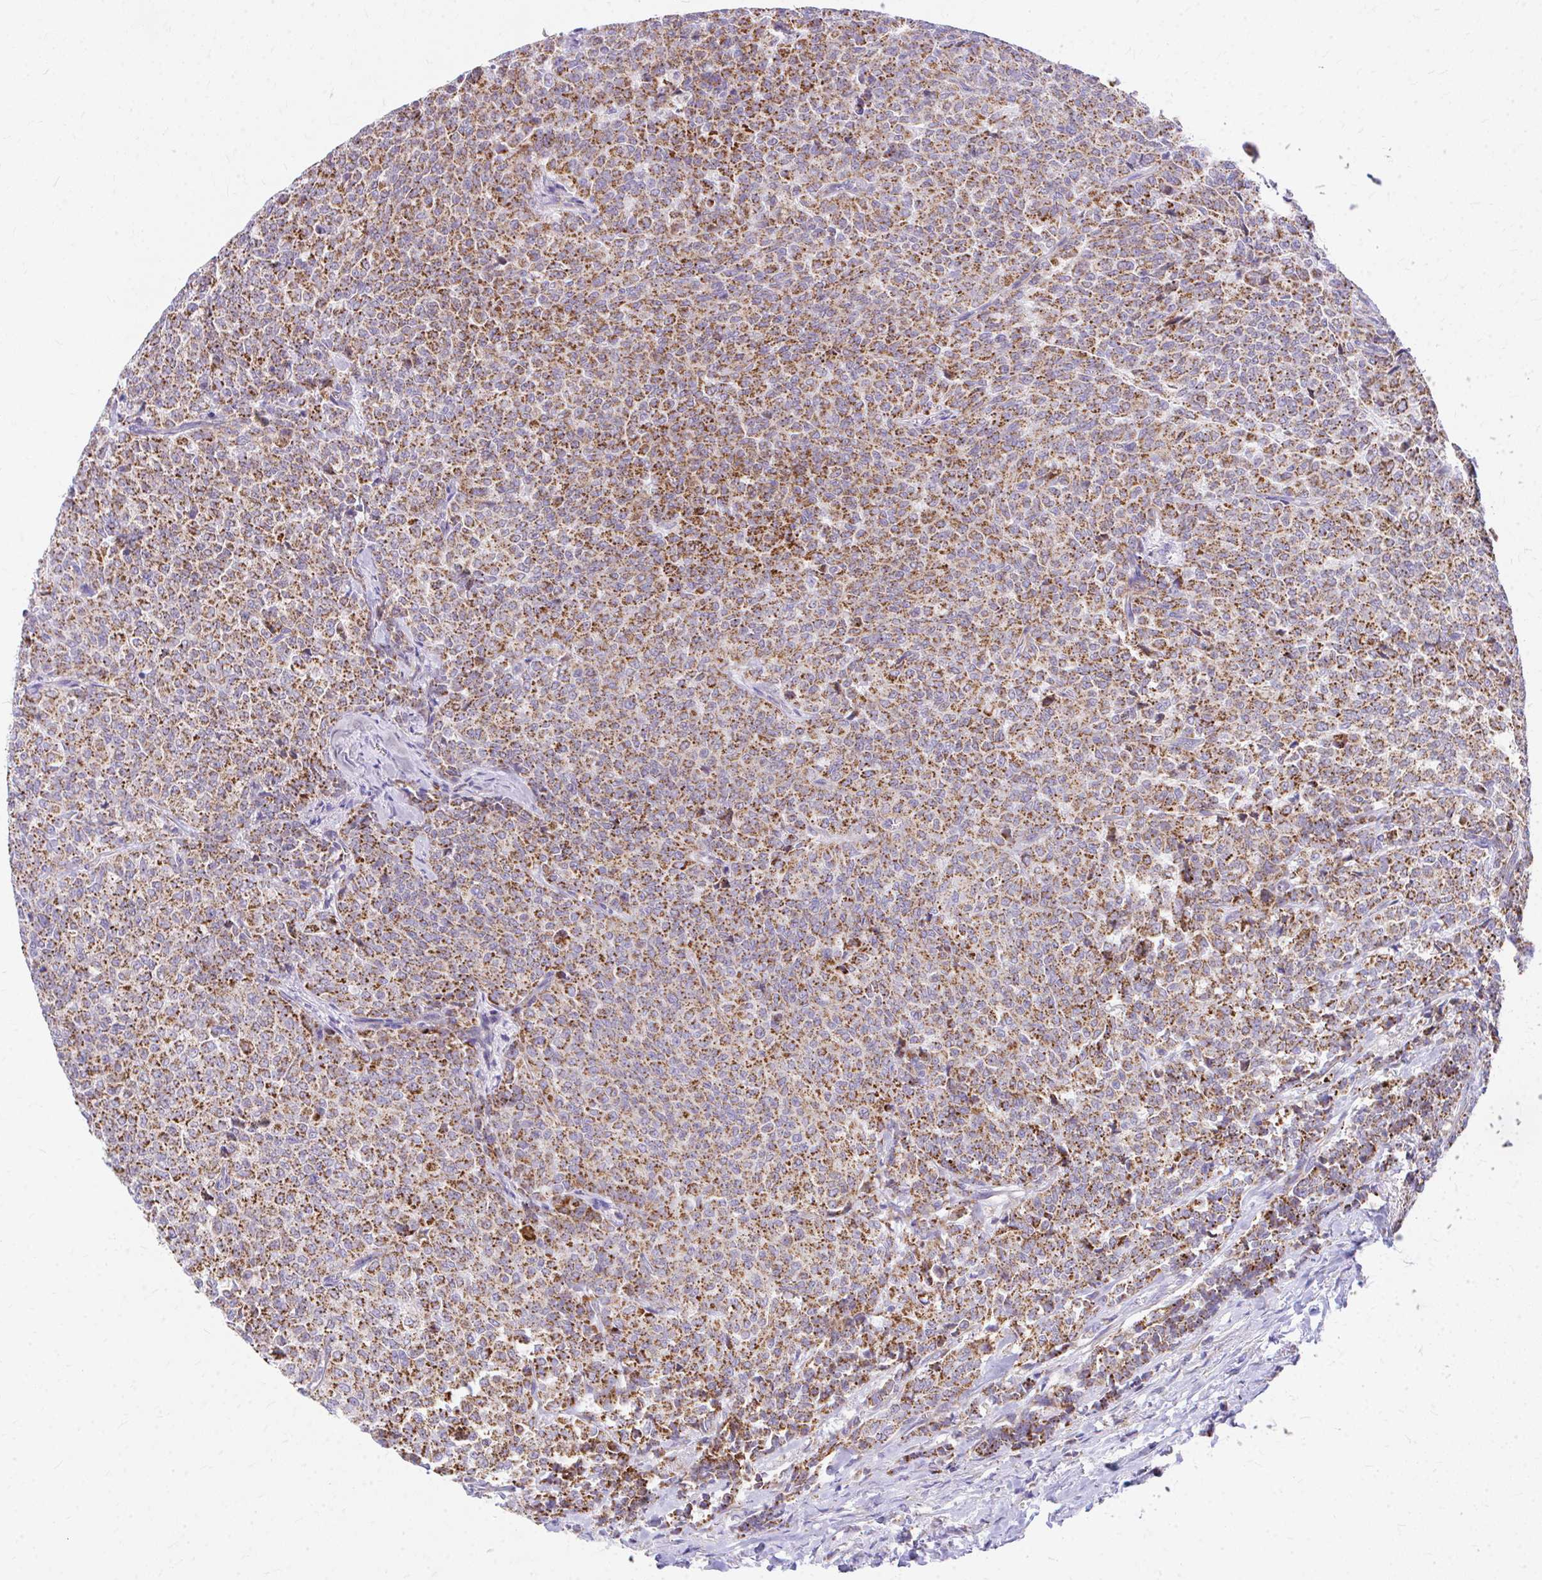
{"staining": {"intensity": "strong", "quantity": ">75%", "location": "cytoplasmic/membranous"}, "tissue": "breast cancer", "cell_type": "Tumor cells", "image_type": "cancer", "snomed": [{"axis": "morphology", "description": "Duct carcinoma"}, {"axis": "topography", "description": "Breast"}], "caption": "Human intraductal carcinoma (breast) stained for a protein (brown) displays strong cytoplasmic/membranous positive expression in approximately >75% of tumor cells.", "gene": "MRPL19", "patient": {"sex": "female", "age": 91}}